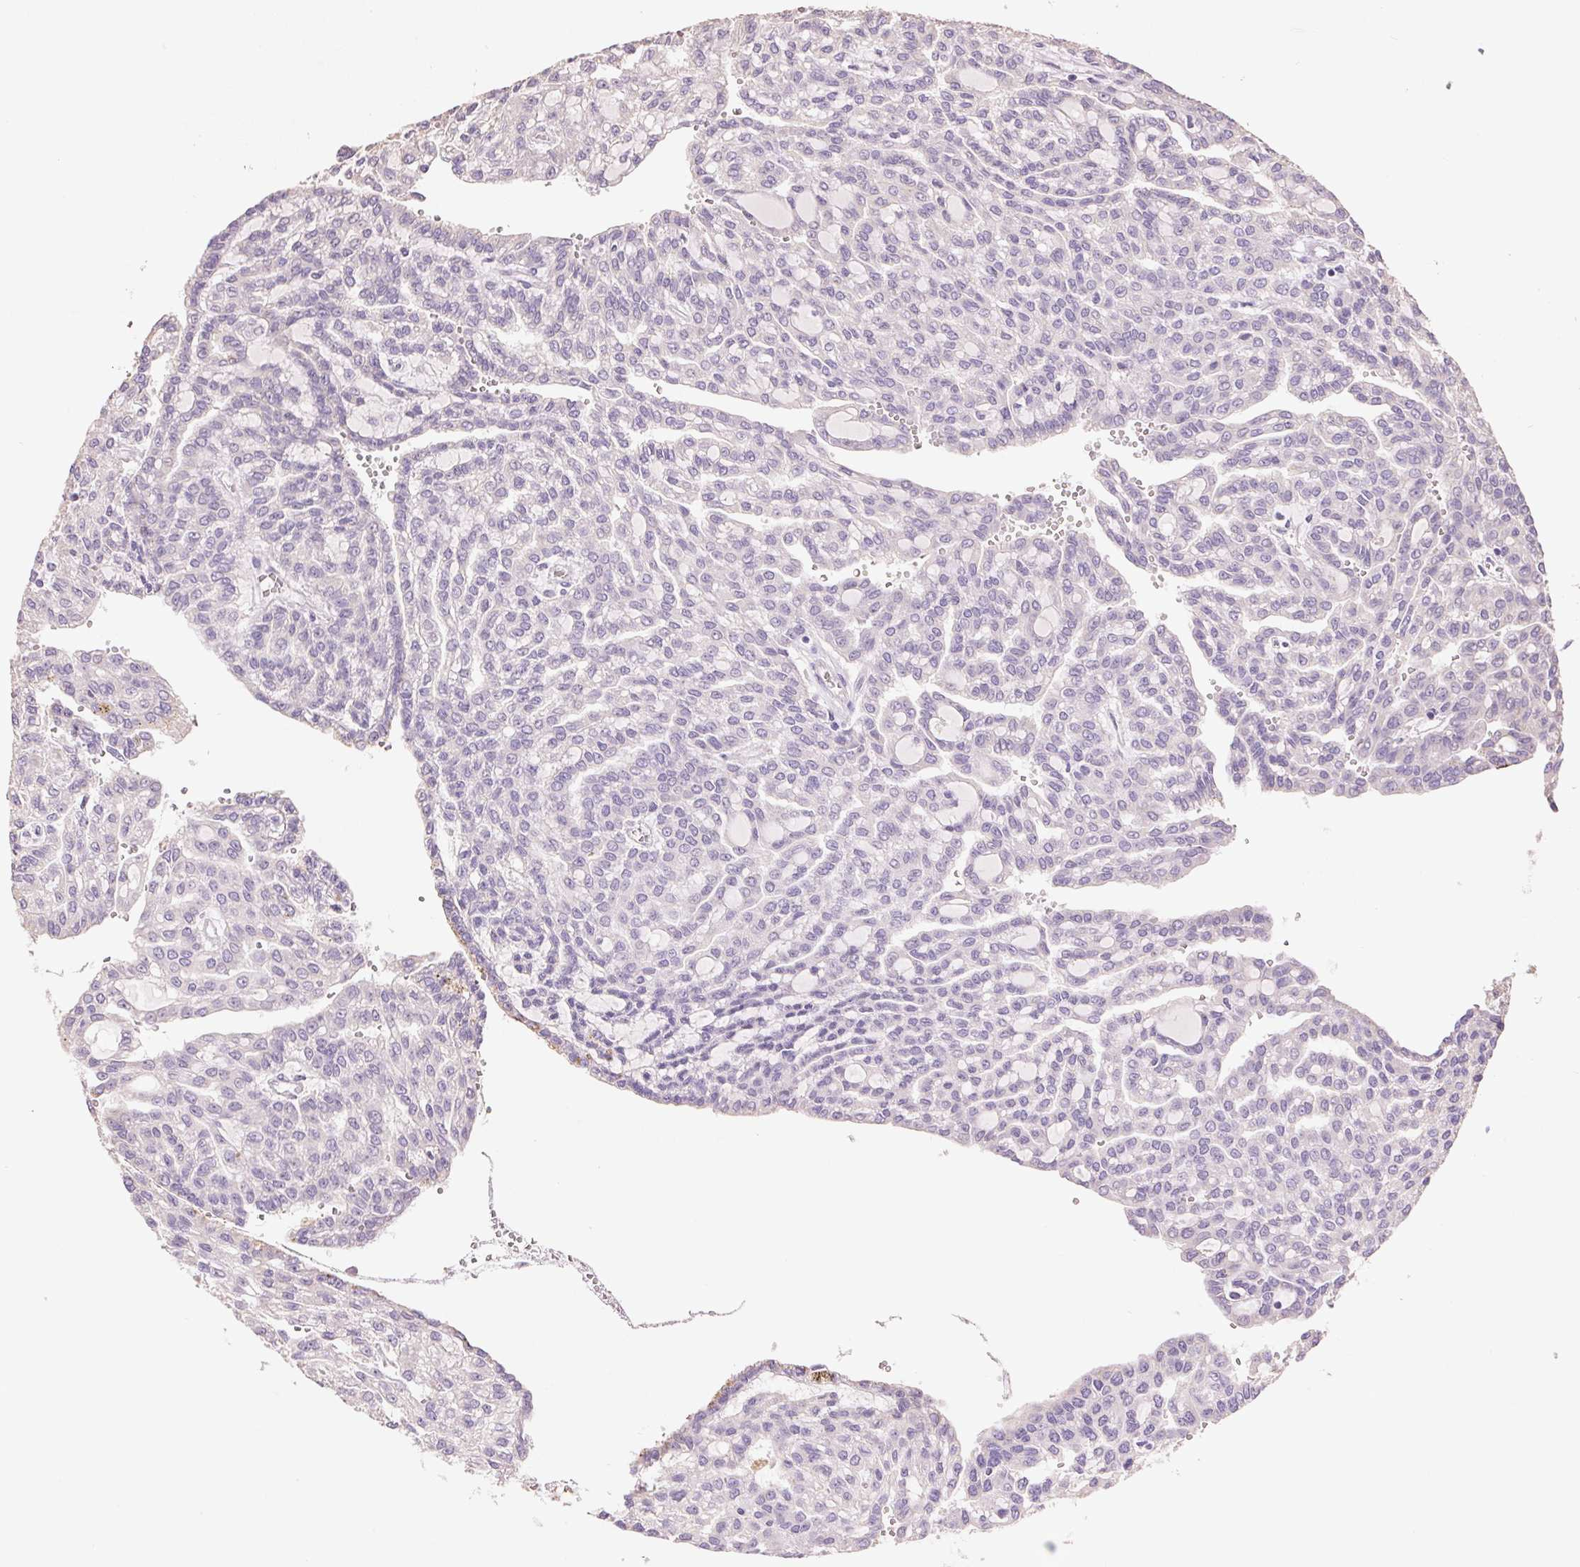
{"staining": {"intensity": "negative", "quantity": "none", "location": "none"}, "tissue": "renal cancer", "cell_type": "Tumor cells", "image_type": "cancer", "snomed": [{"axis": "morphology", "description": "Adenocarcinoma, NOS"}, {"axis": "topography", "description": "Kidney"}], "caption": "Immunohistochemistry photomicrograph of neoplastic tissue: renal cancer (adenocarcinoma) stained with DAB (3,3'-diaminobenzidine) shows no significant protein staining in tumor cells.", "gene": "LYZL6", "patient": {"sex": "male", "age": 63}}